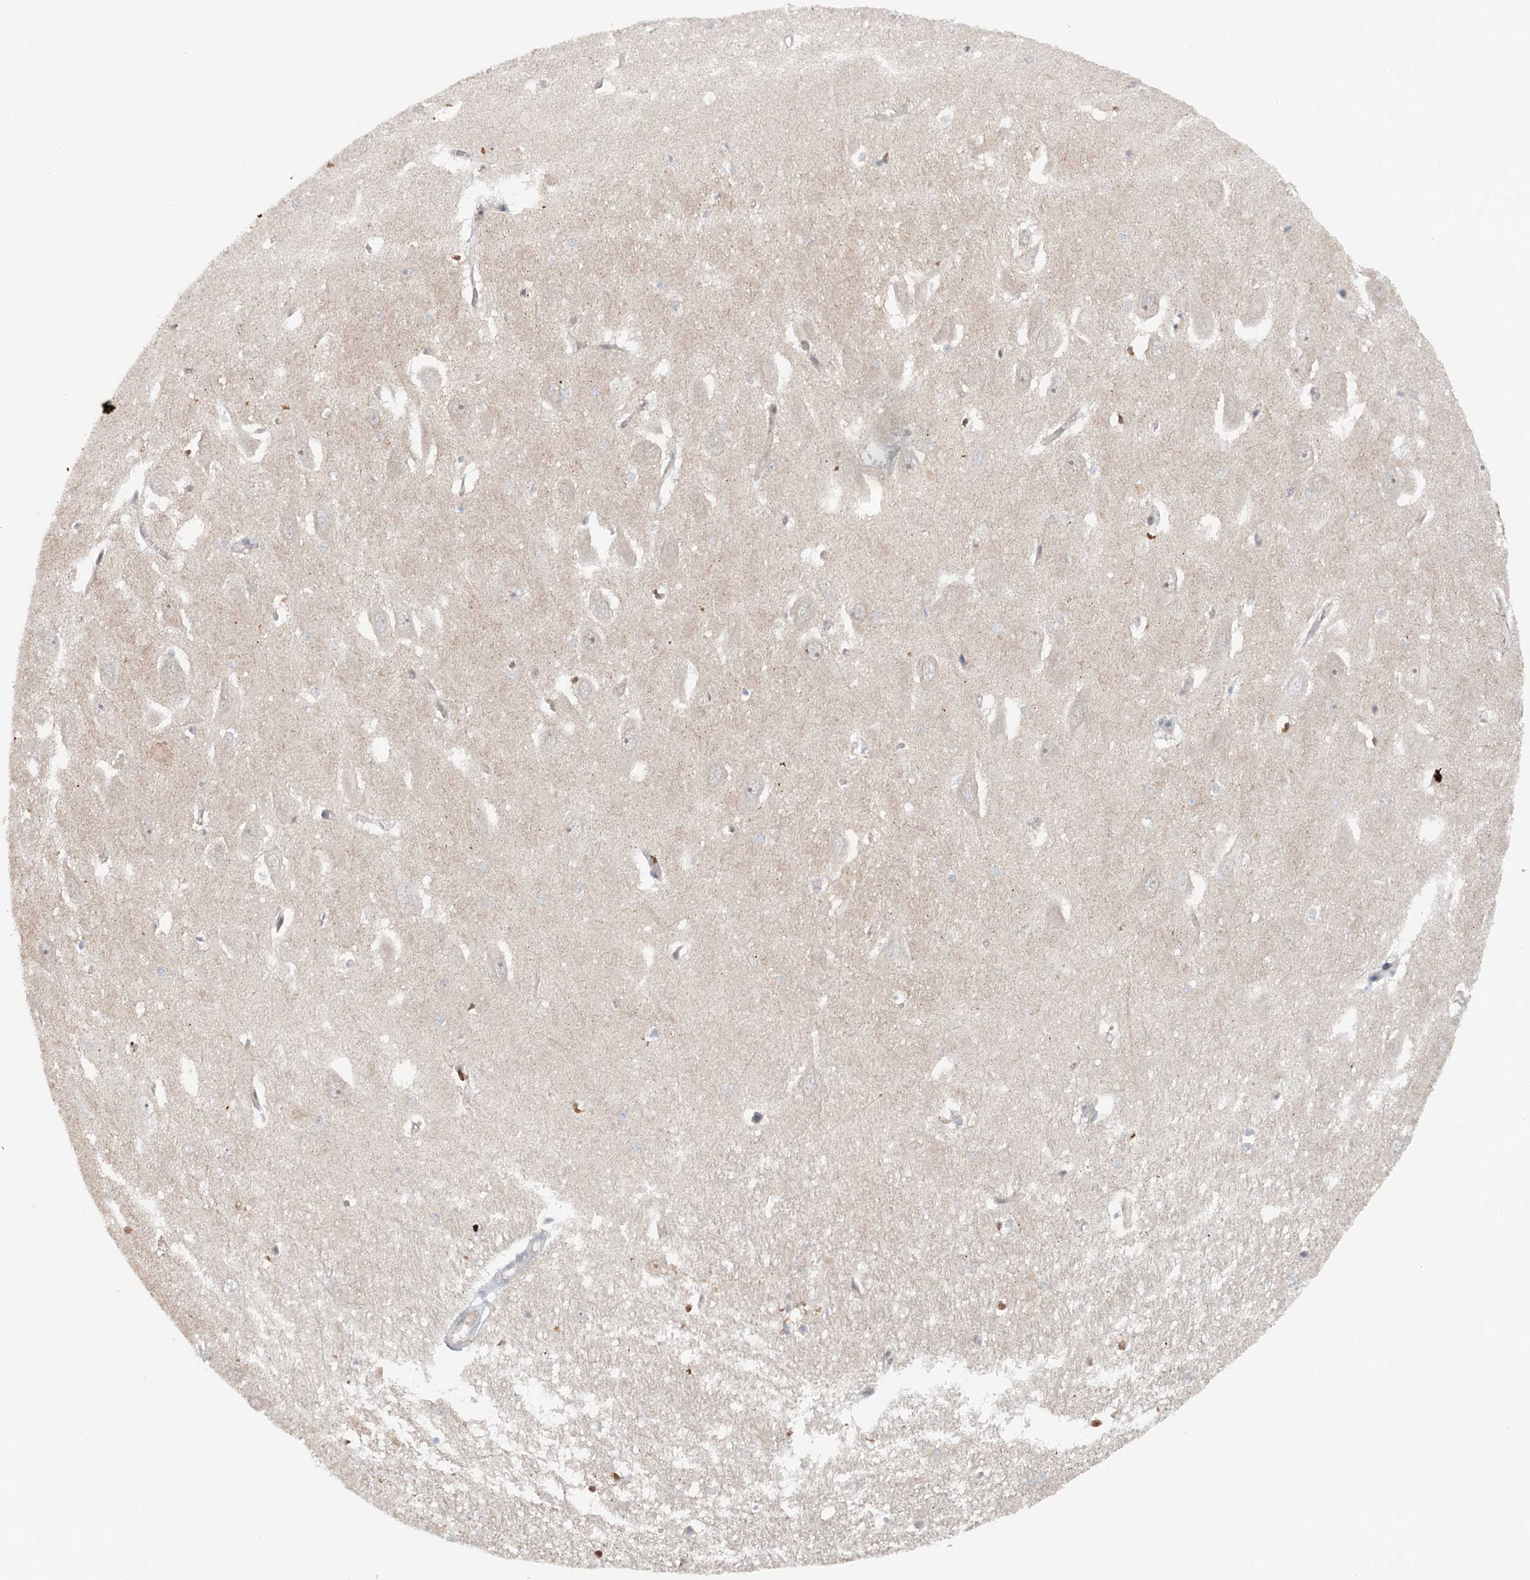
{"staining": {"intensity": "negative", "quantity": "none", "location": "none"}, "tissue": "hippocampus", "cell_type": "Glial cells", "image_type": "normal", "snomed": [{"axis": "morphology", "description": "Normal tissue, NOS"}, {"axis": "topography", "description": "Hippocampus"}], "caption": "This micrograph is of unremarkable hippocampus stained with IHC to label a protein in brown with the nuclei are counter-stained blue. There is no staining in glial cells. The staining was performed using DAB to visualize the protein expression in brown, while the nuclei were stained in blue with hematoxylin (Magnification: 20x).", "gene": "TAS2R42", "patient": {"sex": "female", "age": 64}}